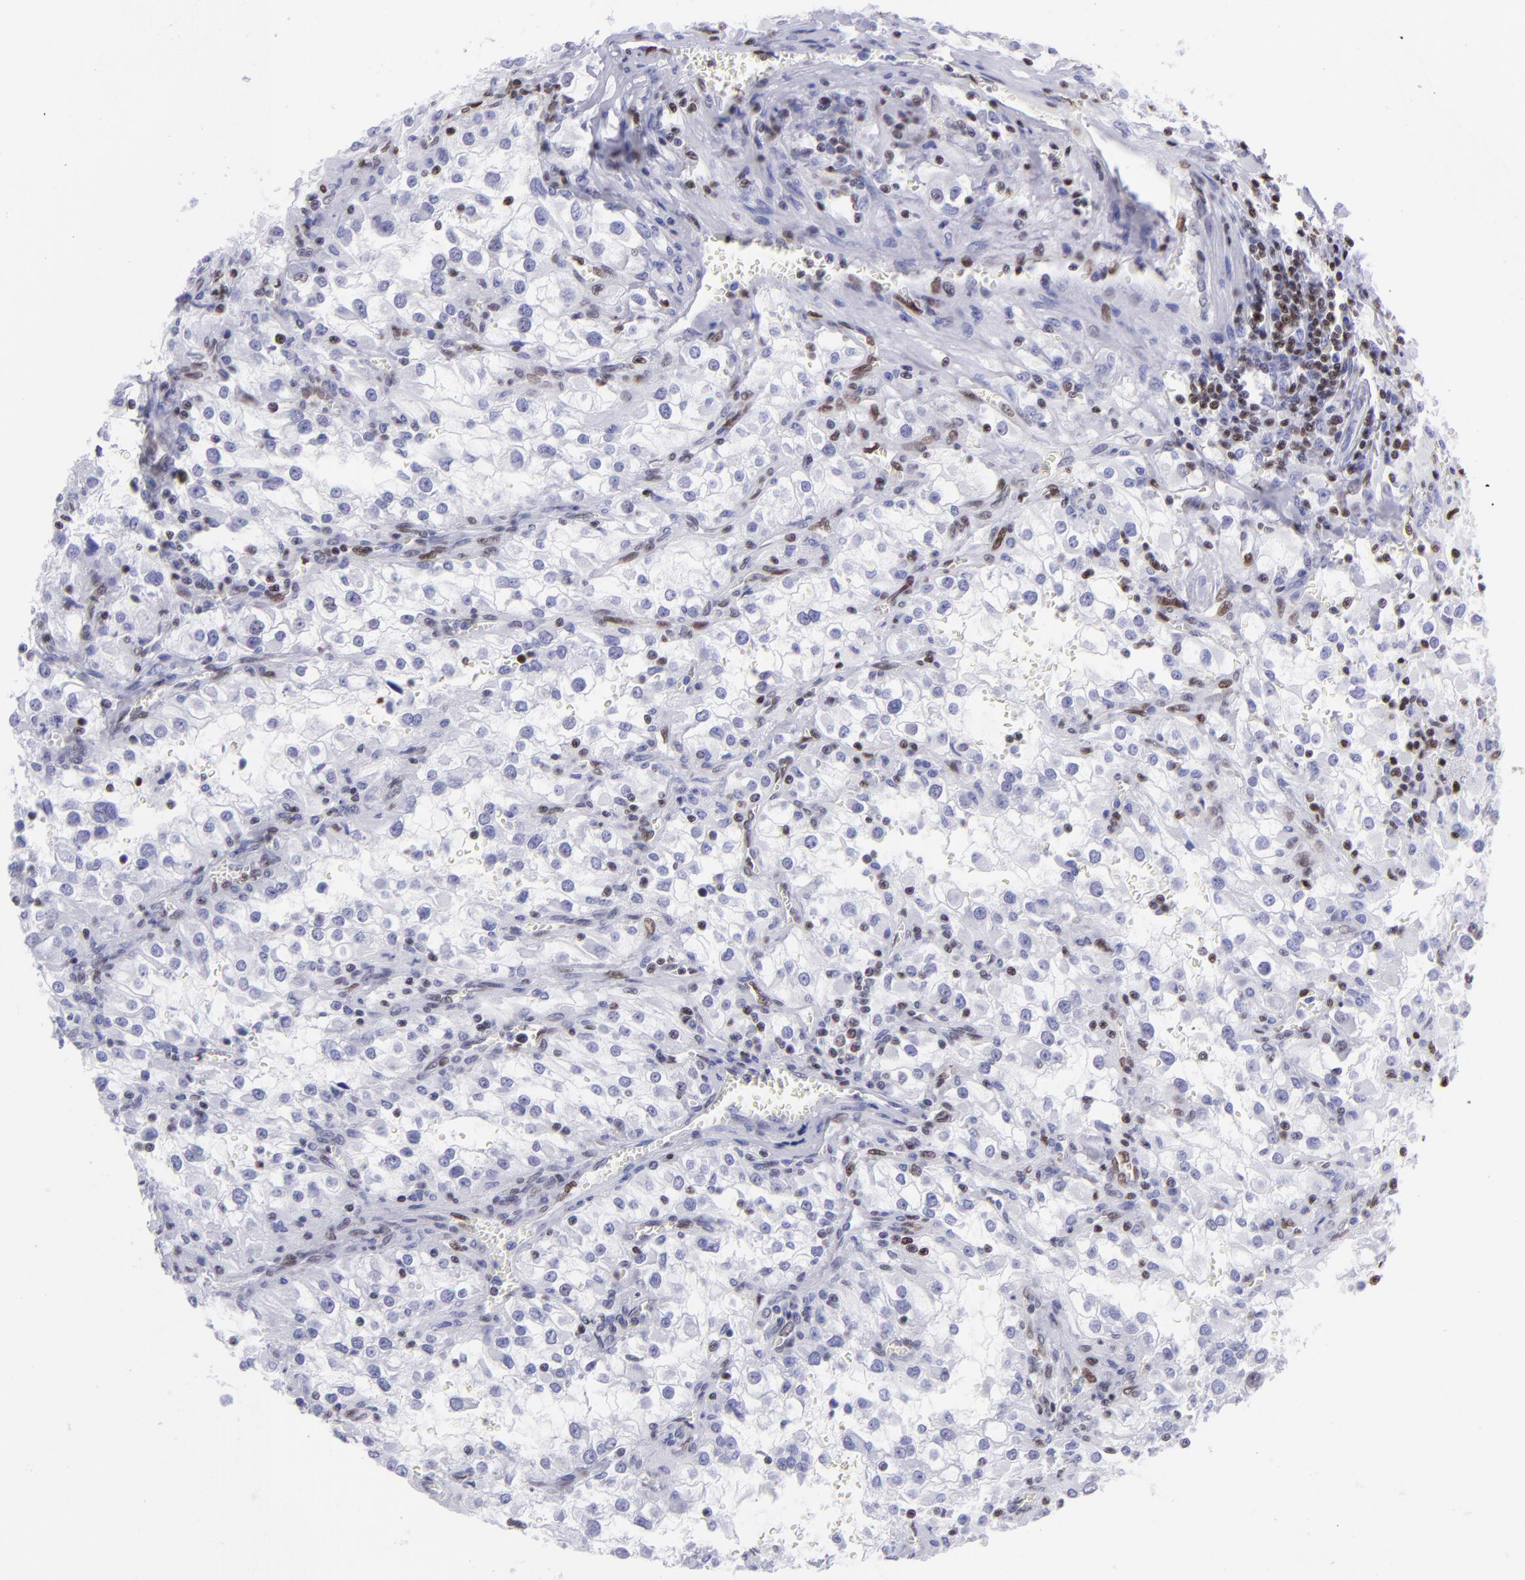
{"staining": {"intensity": "negative", "quantity": "none", "location": "none"}, "tissue": "renal cancer", "cell_type": "Tumor cells", "image_type": "cancer", "snomed": [{"axis": "morphology", "description": "Adenocarcinoma, NOS"}, {"axis": "topography", "description": "Kidney"}], "caption": "There is no significant expression in tumor cells of renal cancer (adenocarcinoma).", "gene": "ETS1", "patient": {"sex": "female", "age": 52}}